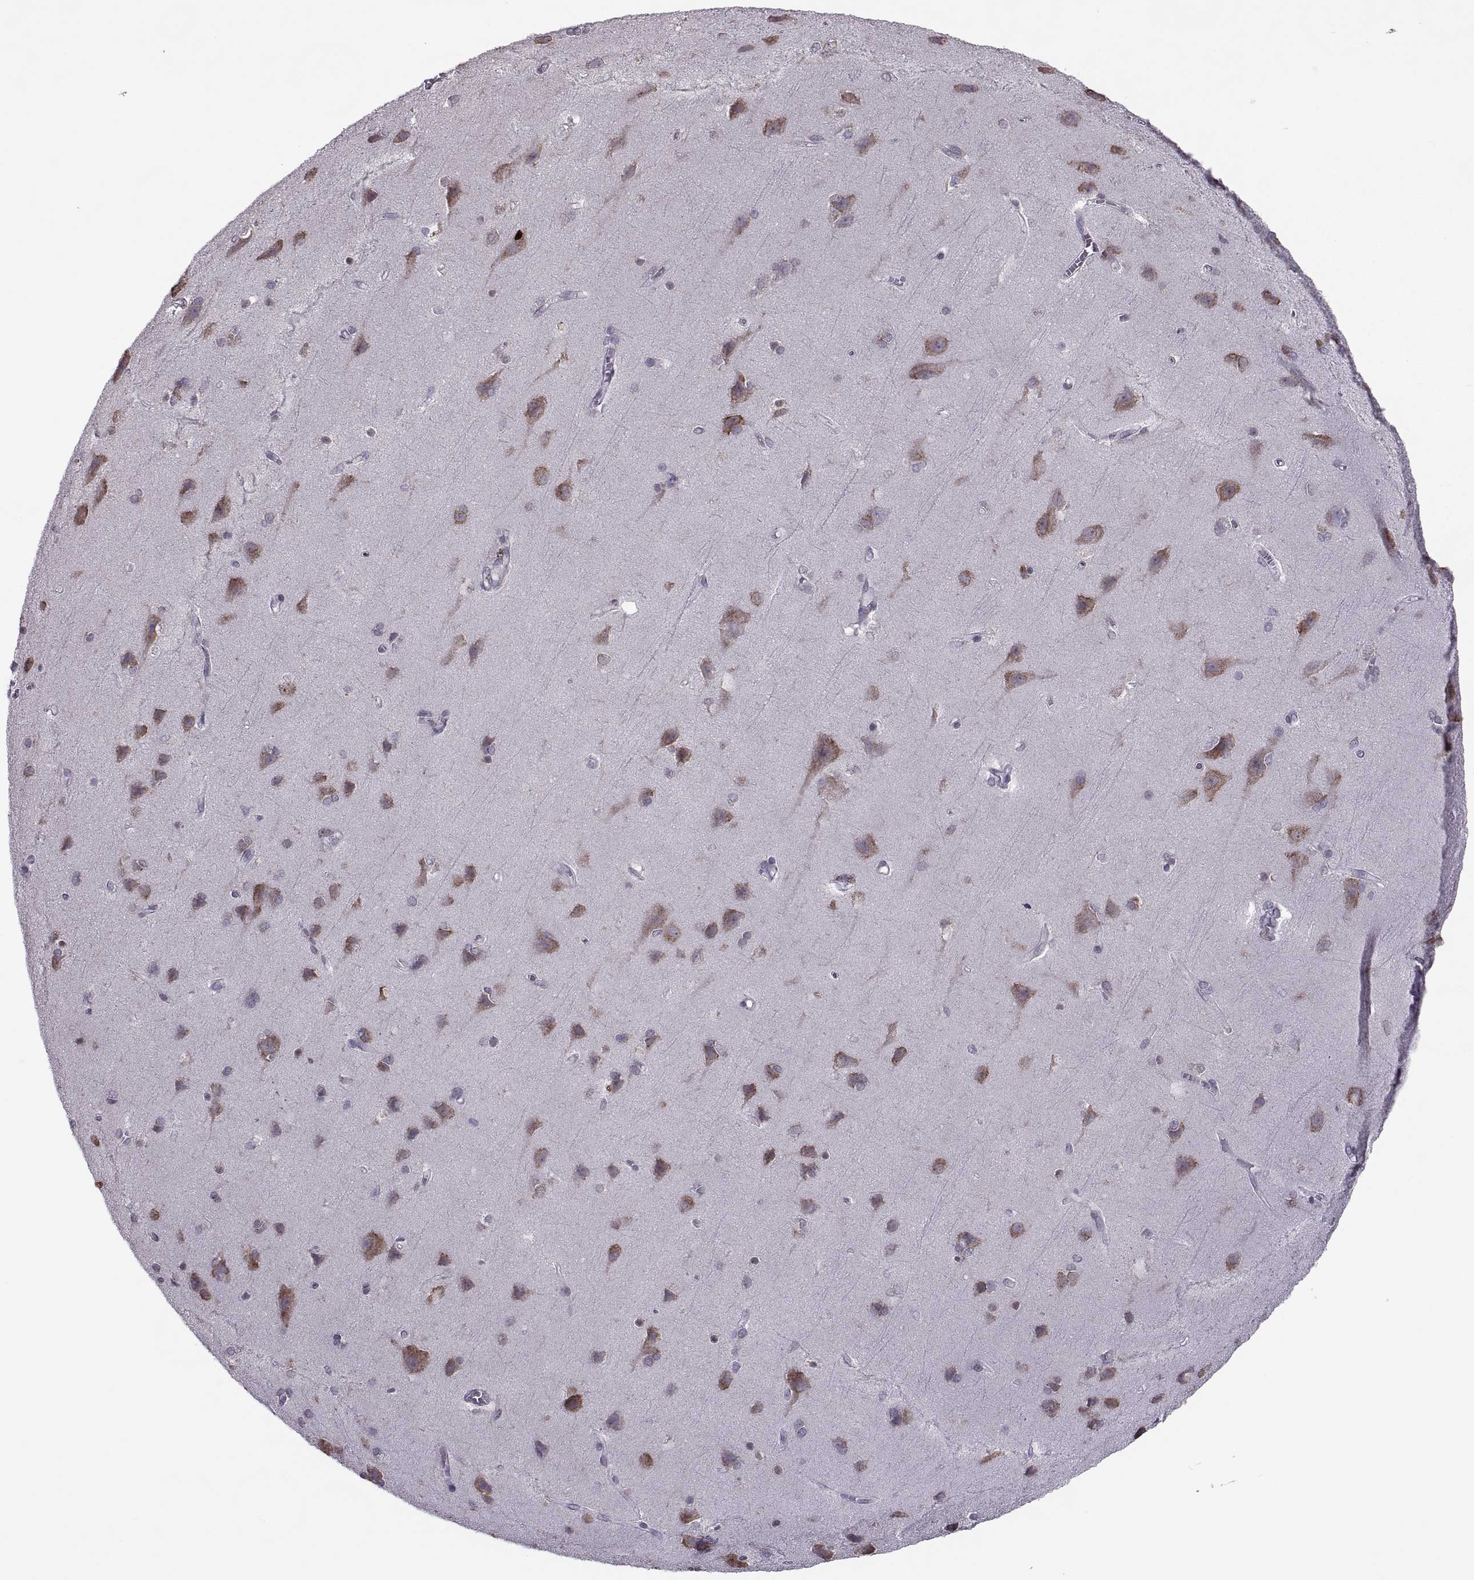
{"staining": {"intensity": "negative", "quantity": "none", "location": "none"}, "tissue": "cerebral cortex", "cell_type": "Endothelial cells", "image_type": "normal", "snomed": [{"axis": "morphology", "description": "Normal tissue, NOS"}, {"axis": "topography", "description": "Cerebral cortex"}], "caption": "Immunohistochemistry (IHC) of normal human cerebral cortex reveals no positivity in endothelial cells. (Brightfield microscopy of DAB (3,3'-diaminobenzidine) IHC at high magnification).", "gene": "PABPC1", "patient": {"sex": "male", "age": 37}}